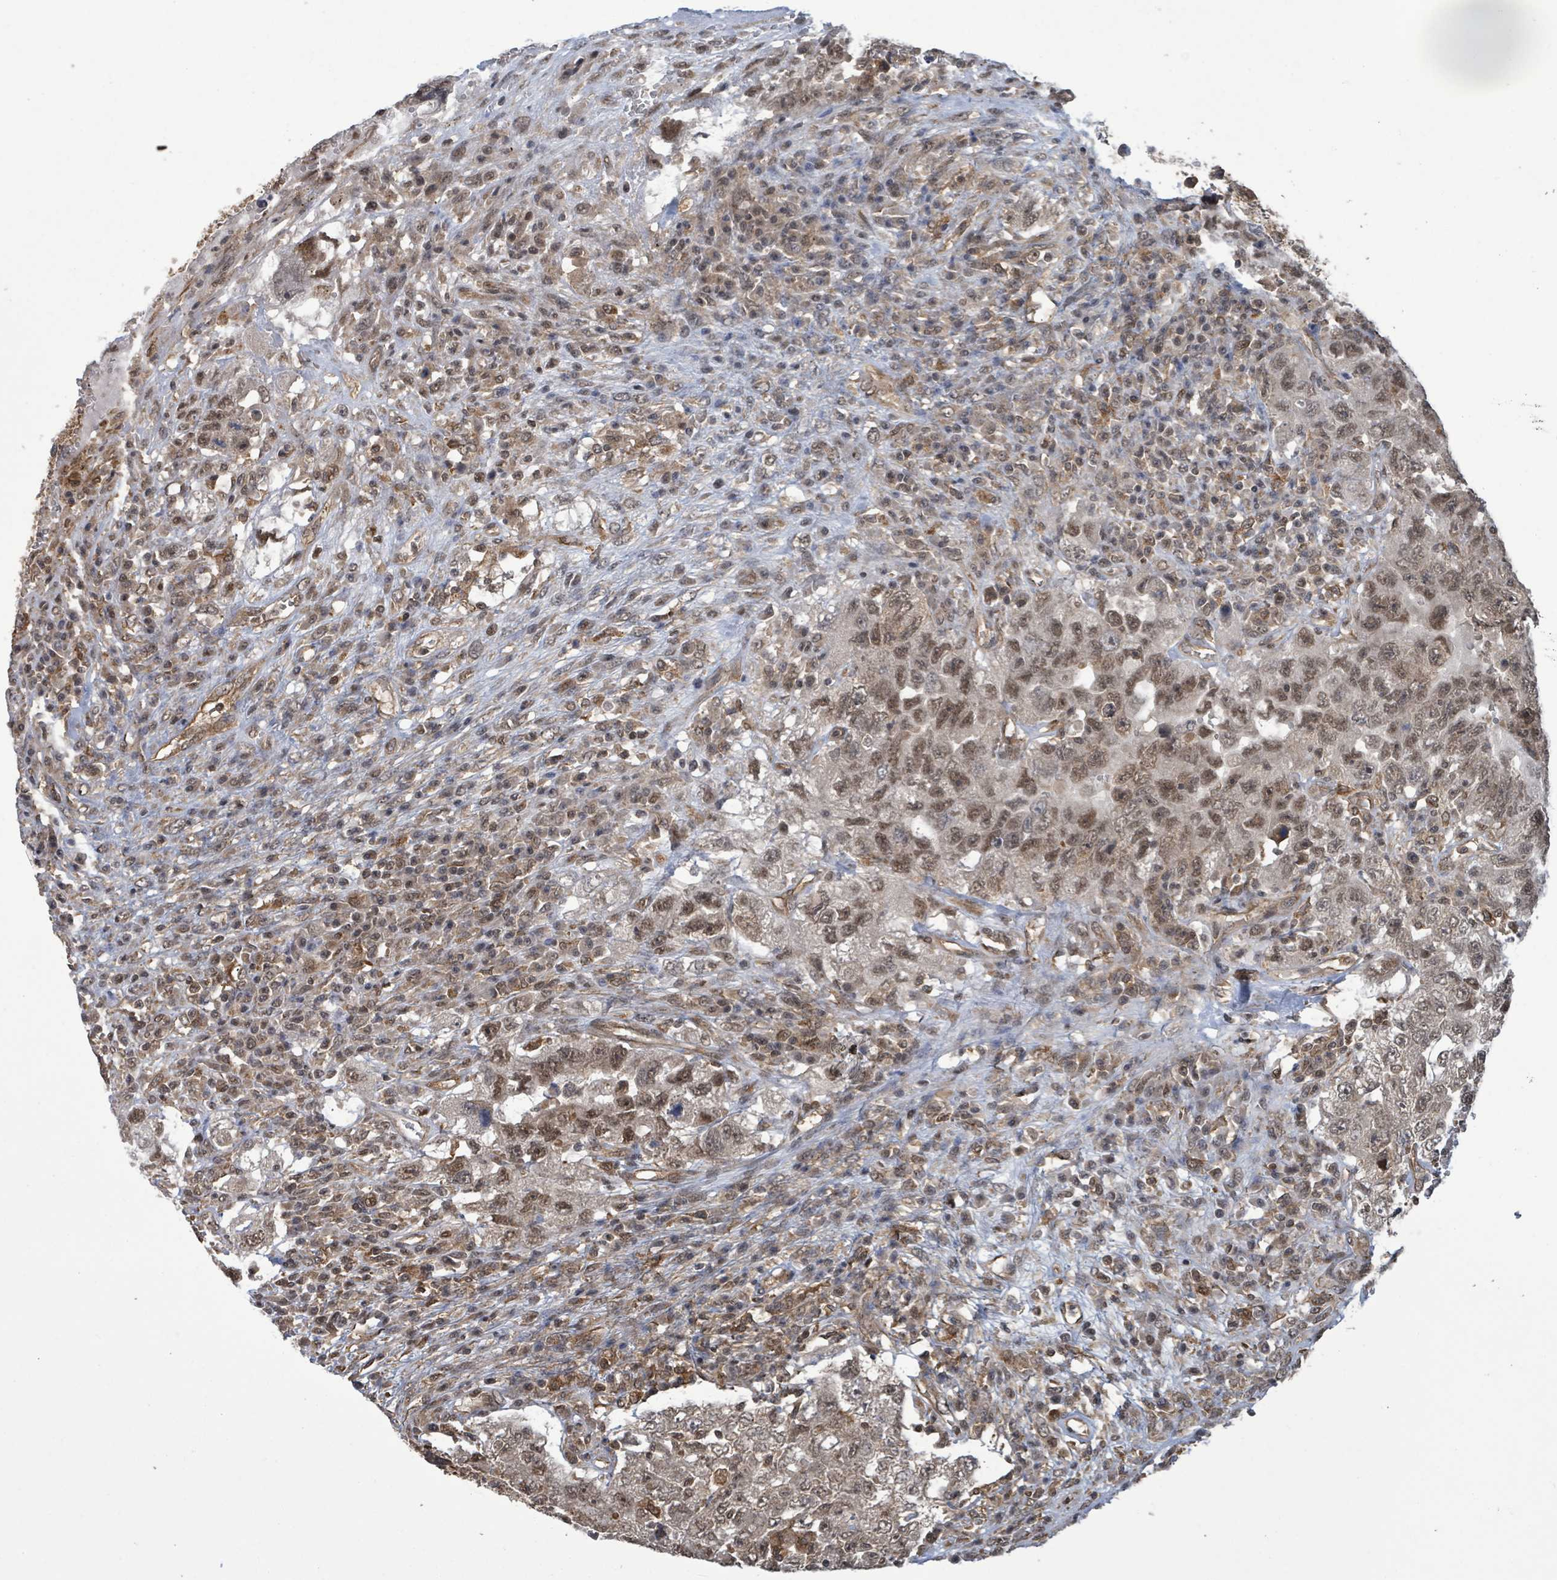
{"staining": {"intensity": "moderate", "quantity": ">75%", "location": "nuclear"}, "tissue": "testis cancer", "cell_type": "Tumor cells", "image_type": "cancer", "snomed": [{"axis": "morphology", "description": "Carcinoma, Embryonal, NOS"}, {"axis": "topography", "description": "Testis"}], "caption": "This histopathology image demonstrates immunohistochemistry (IHC) staining of testis embryonal carcinoma, with medium moderate nuclear expression in about >75% of tumor cells.", "gene": "KLC1", "patient": {"sex": "male", "age": 26}}